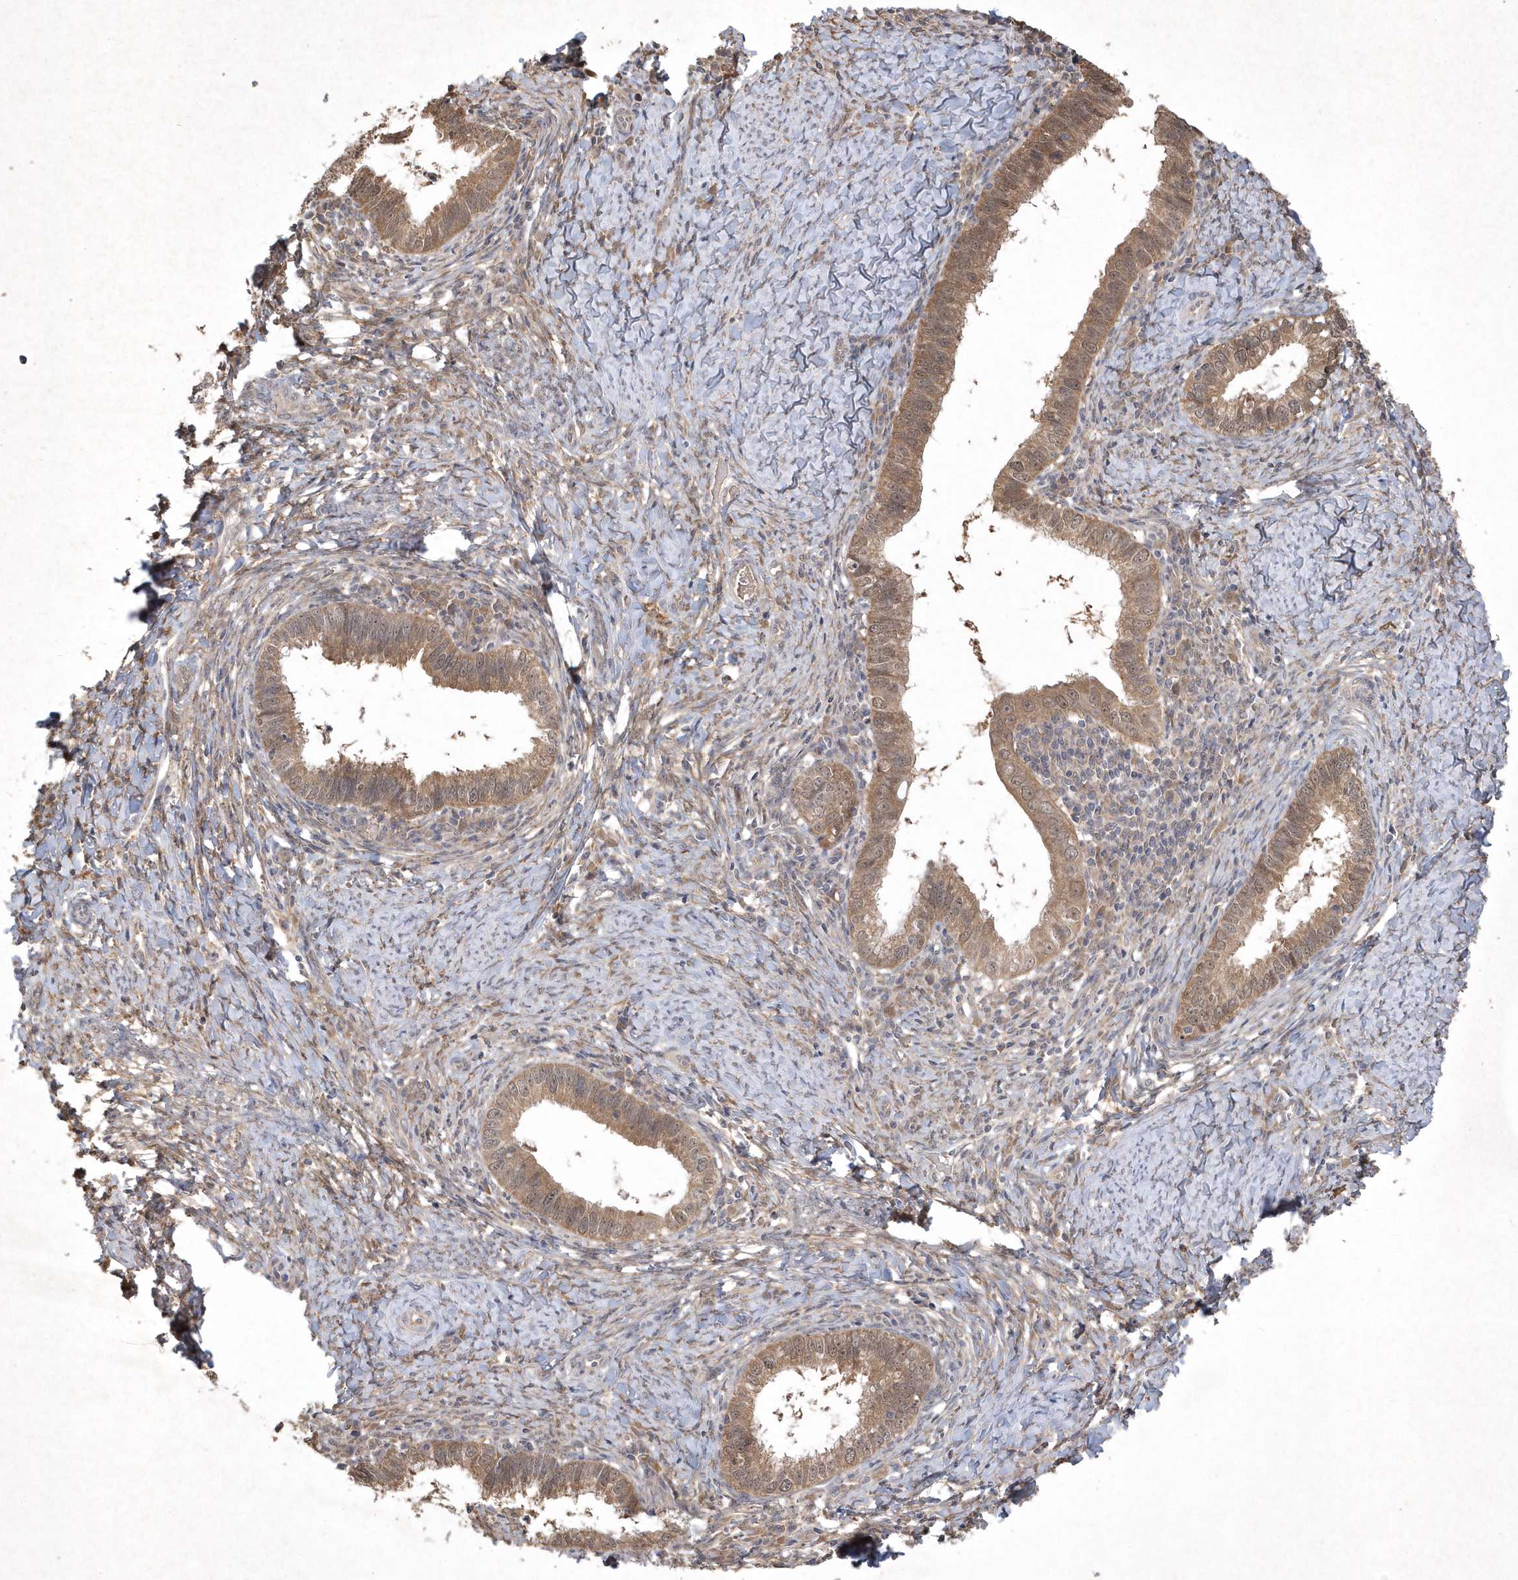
{"staining": {"intensity": "moderate", "quantity": ">75%", "location": "cytoplasmic/membranous,nuclear"}, "tissue": "cervical cancer", "cell_type": "Tumor cells", "image_type": "cancer", "snomed": [{"axis": "morphology", "description": "Adenocarcinoma, NOS"}, {"axis": "topography", "description": "Cervix"}], "caption": "Protein staining by immunohistochemistry shows moderate cytoplasmic/membranous and nuclear staining in about >75% of tumor cells in cervical adenocarcinoma.", "gene": "AKR7A2", "patient": {"sex": "female", "age": 36}}